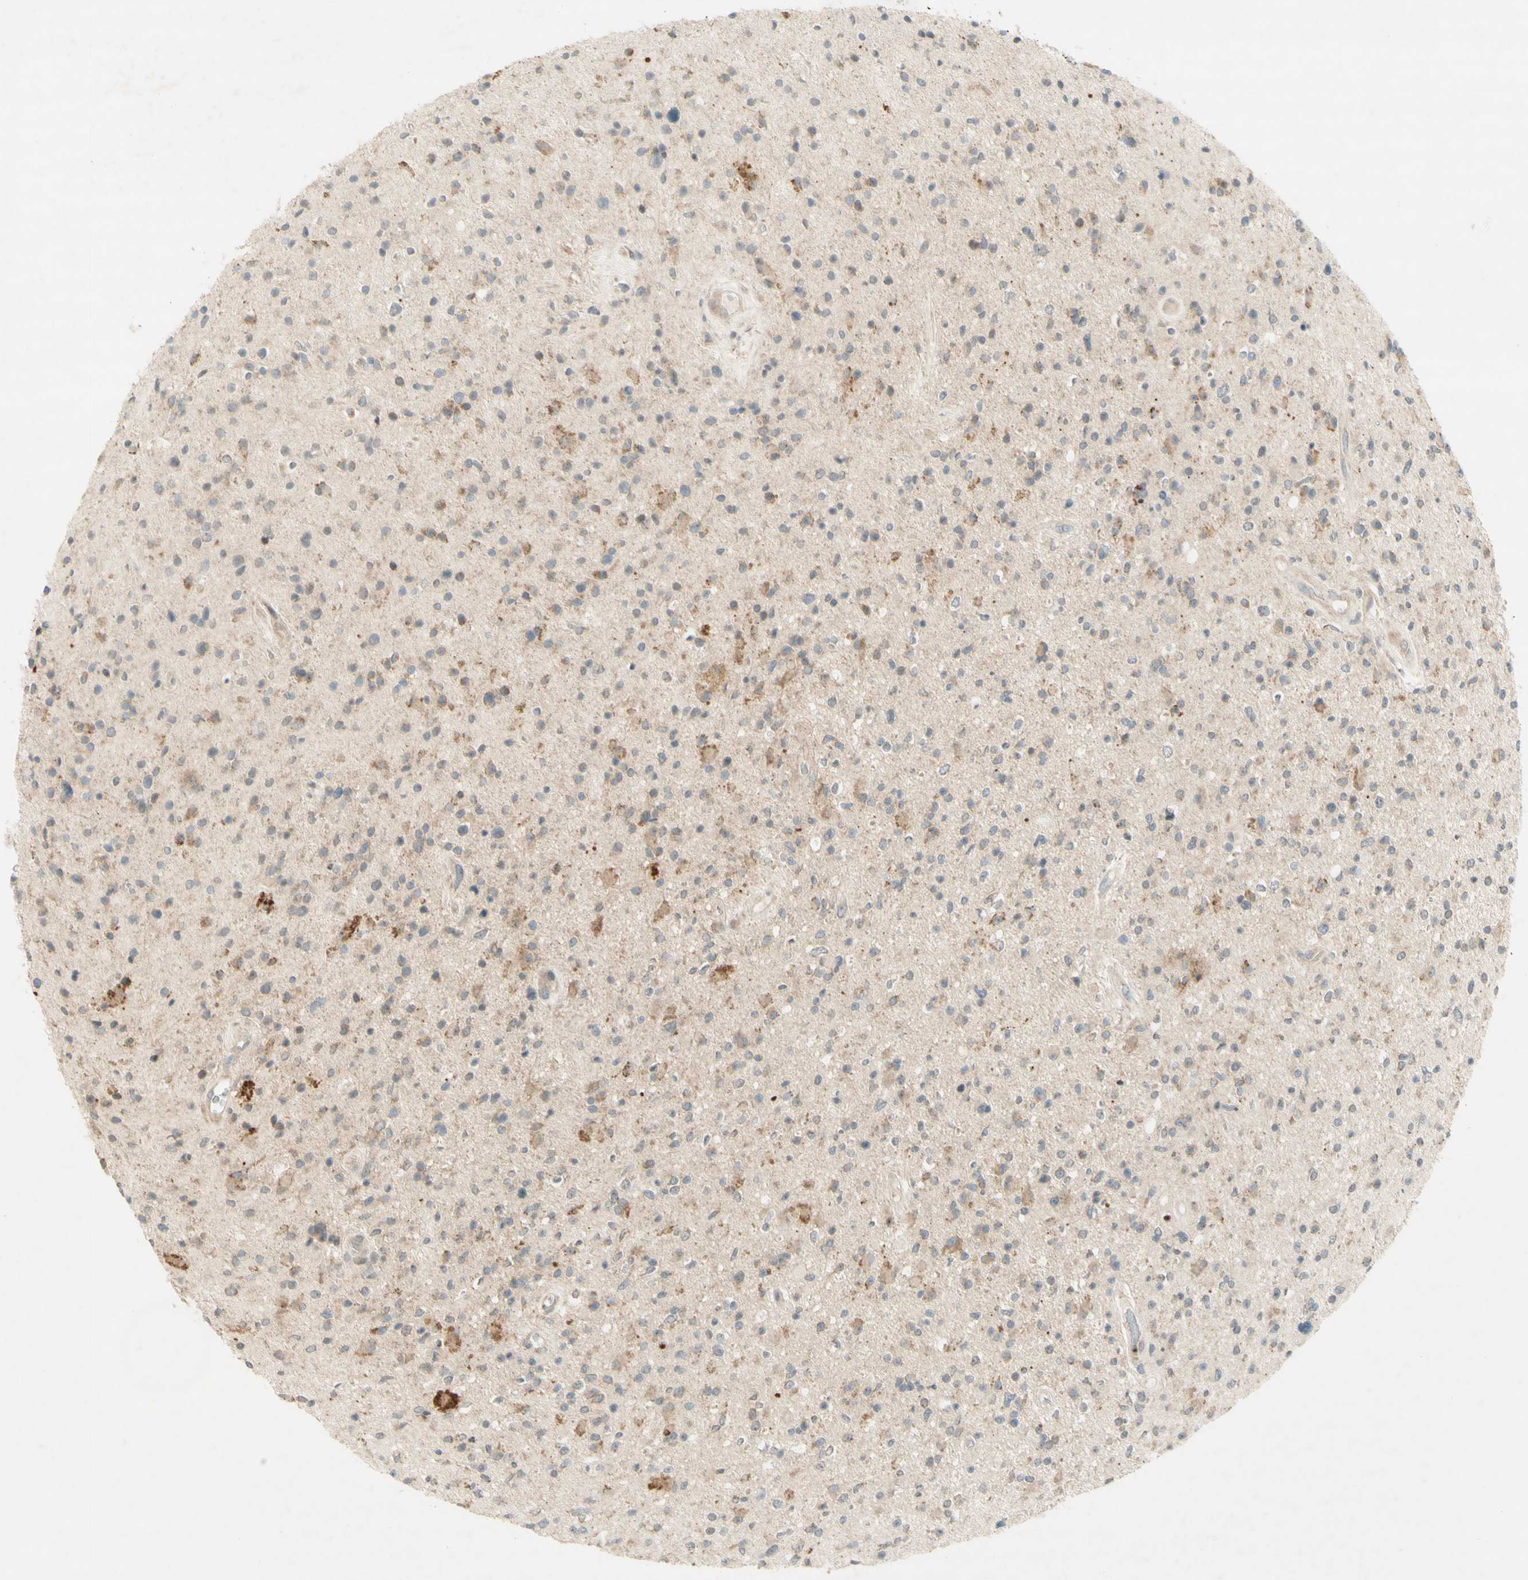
{"staining": {"intensity": "moderate", "quantity": "<25%", "location": "cytoplasmic/membranous"}, "tissue": "glioma", "cell_type": "Tumor cells", "image_type": "cancer", "snomed": [{"axis": "morphology", "description": "Glioma, malignant, High grade"}, {"axis": "topography", "description": "Brain"}], "caption": "Tumor cells show moderate cytoplasmic/membranous expression in about <25% of cells in glioma. (DAB IHC with brightfield microscopy, high magnification).", "gene": "ETF1", "patient": {"sex": "male", "age": 33}}